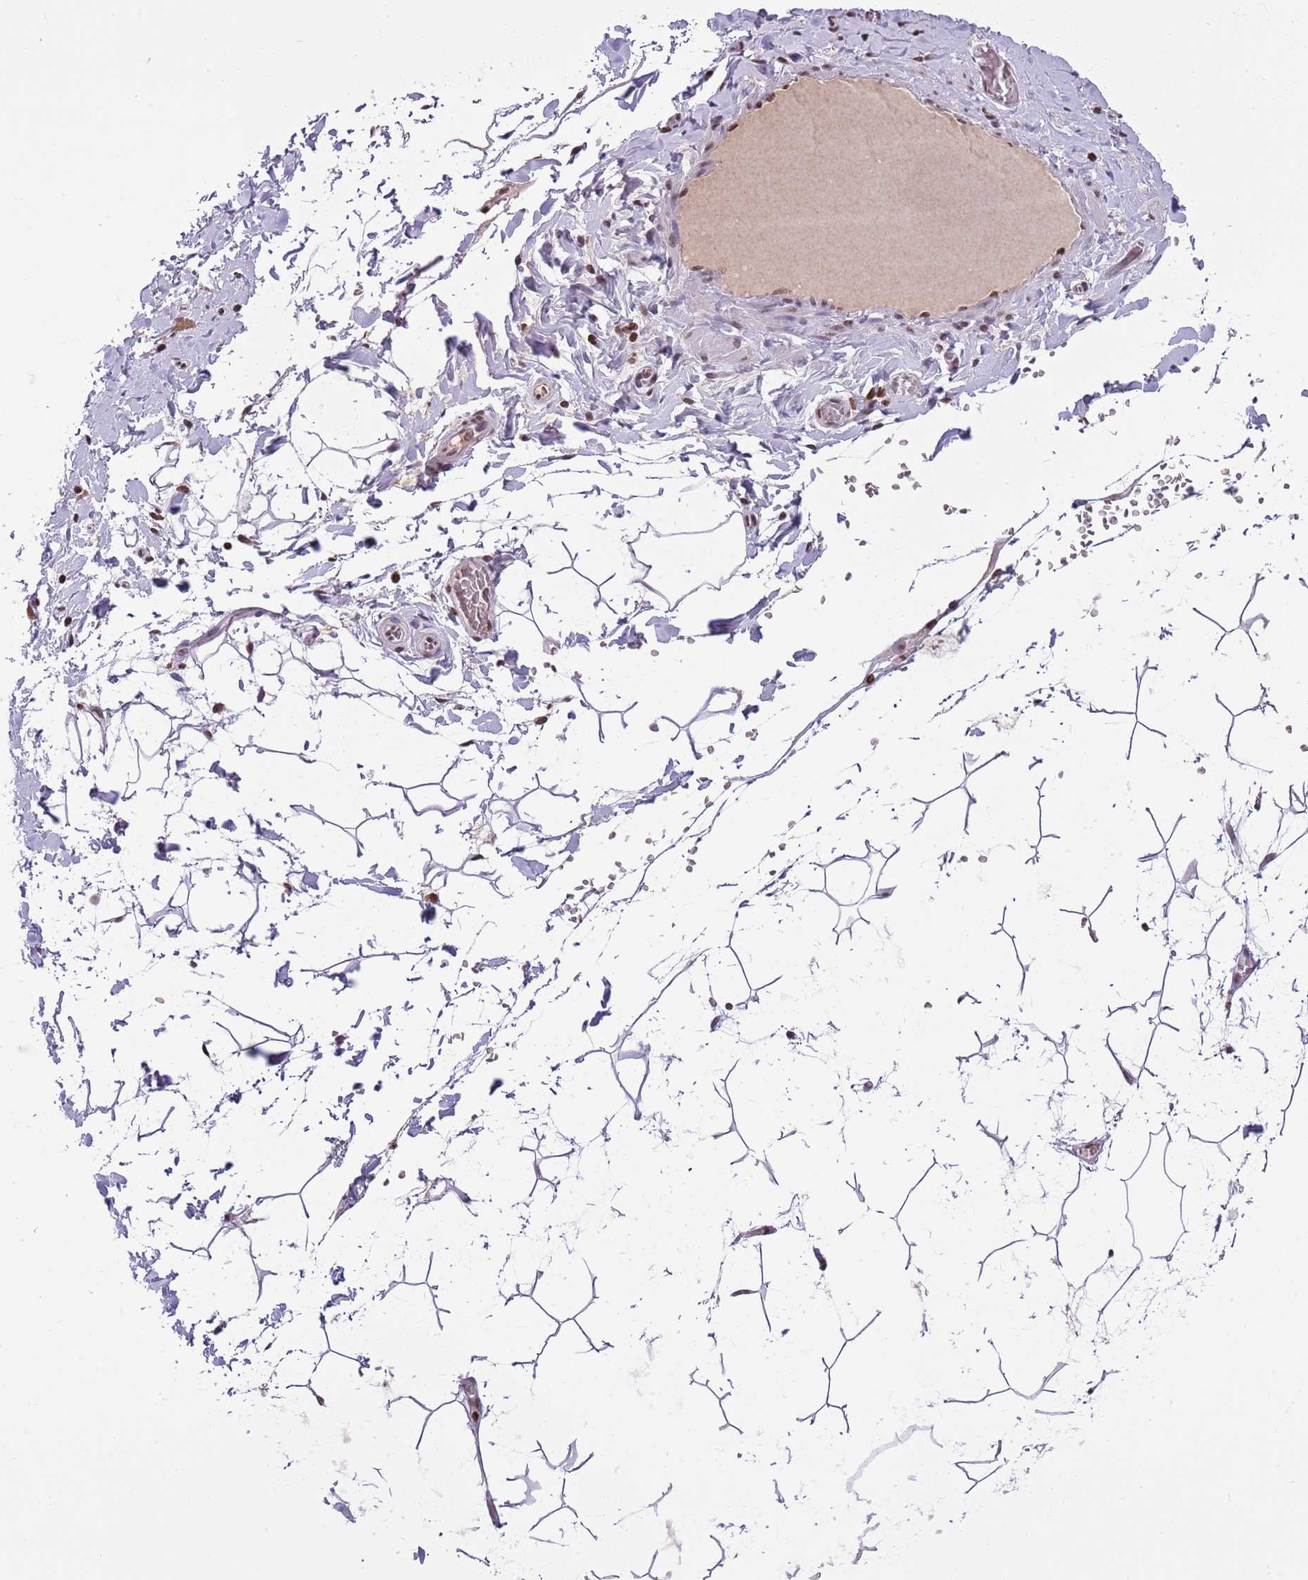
{"staining": {"intensity": "moderate", "quantity": ">75%", "location": "nuclear"}, "tissue": "adipose tissue", "cell_type": "Adipocytes", "image_type": "normal", "snomed": [{"axis": "morphology", "description": "Normal tissue, NOS"}, {"axis": "topography", "description": "Gallbladder"}, {"axis": "topography", "description": "Peripheral nerve tissue"}], "caption": "The micrograph exhibits immunohistochemical staining of unremarkable adipose tissue. There is moderate nuclear positivity is identified in about >75% of adipocytes. (Brightfield microscopy of DAB IHC at high magnification).", "gene": "KPNA3", "patient": {"sex": "male", "age": 38}}